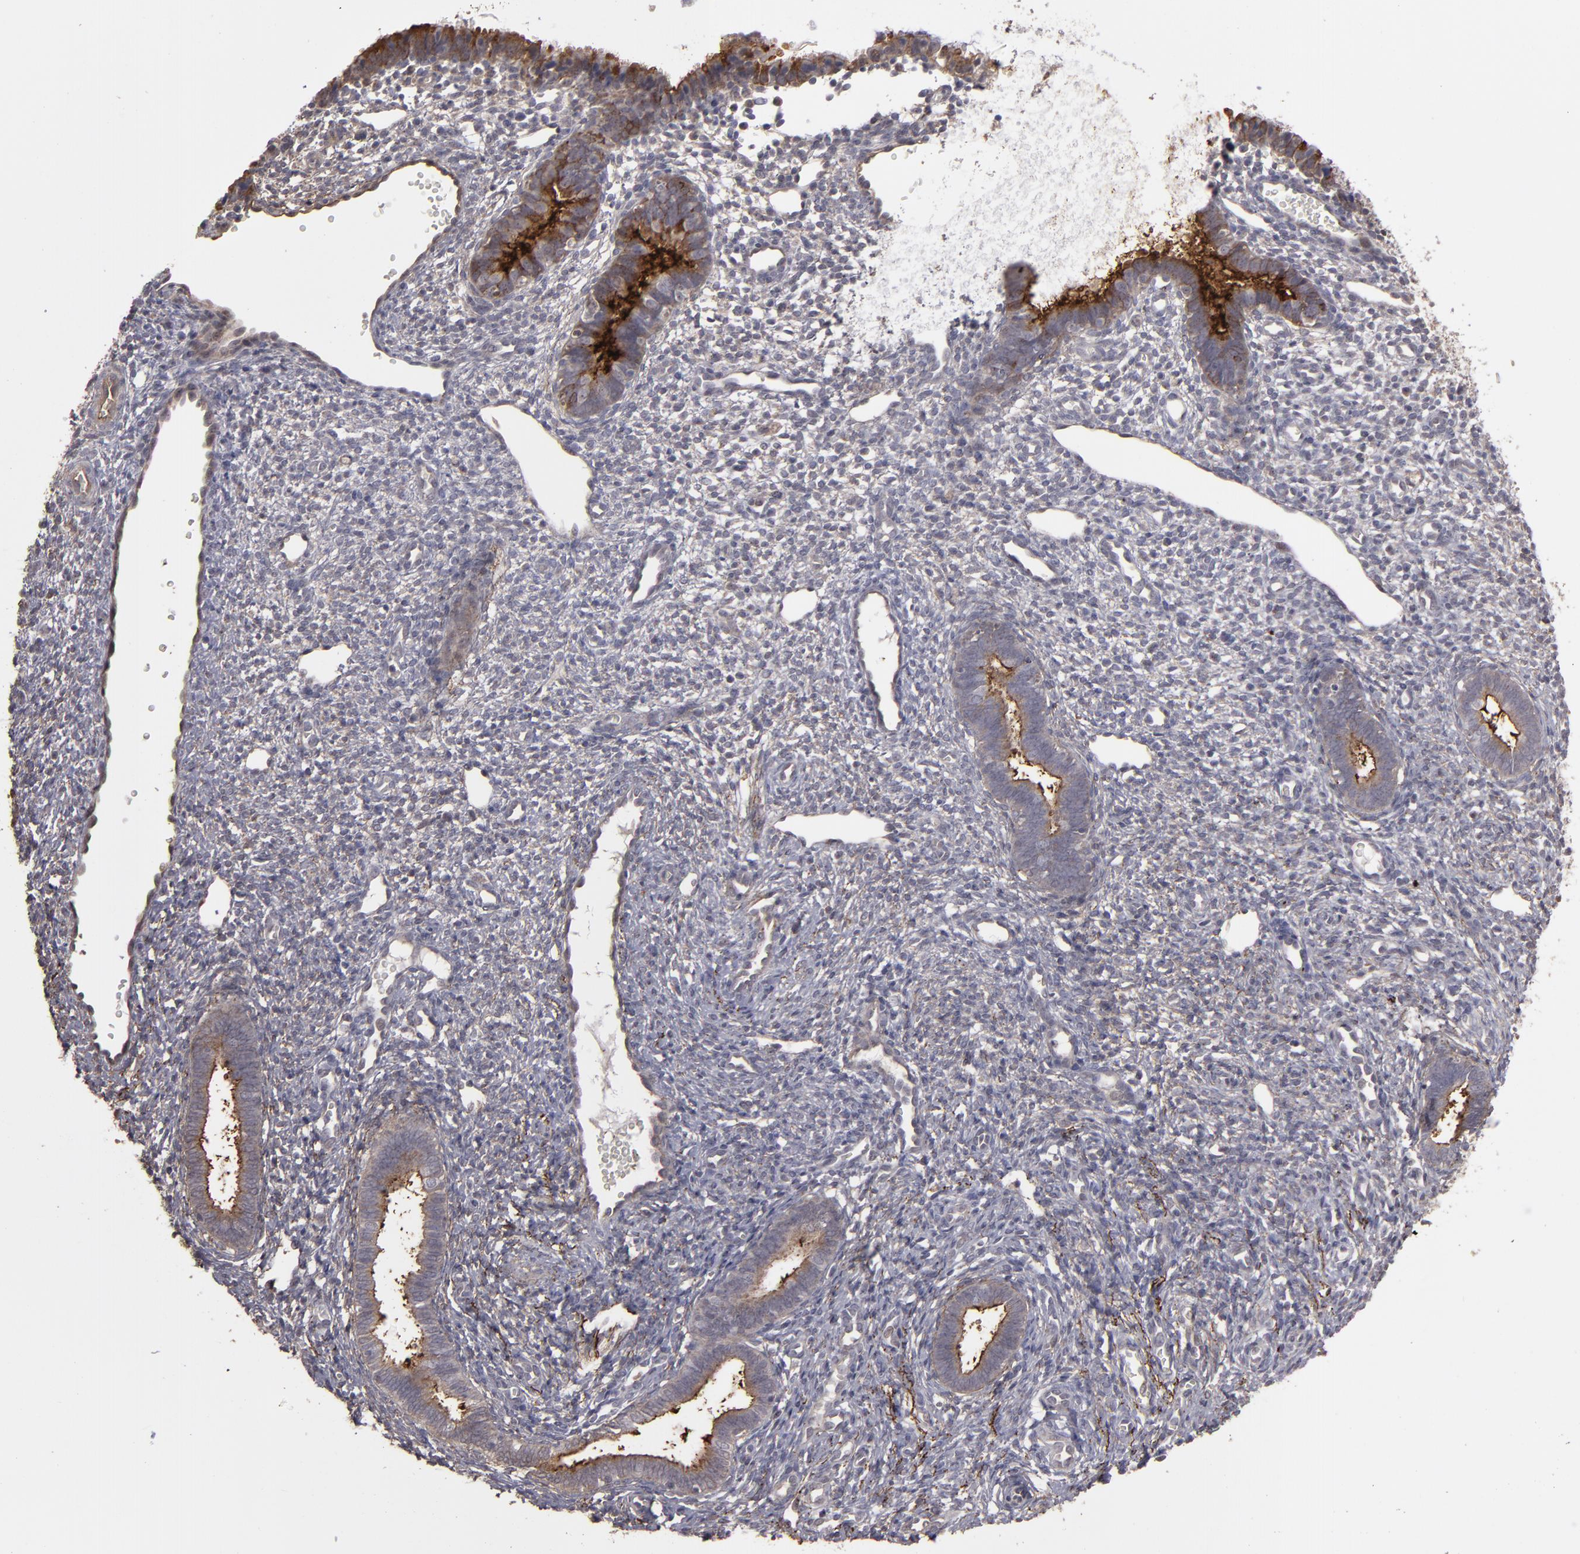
{"staining": {"intensity": "negative", "quantity": "none", "location": "none"}, "tissue": "endometrium", "cell_type": "Cells in endometrial stroma", "image_type": "normal", "snomed": [{"axis": "morphology", "description": "Normal tissue, NOS"}, {"axis": "topography", "description": "Endometrium"}], "caption": "DAB immunohistochemical staining of unremarkable endometrium displays no significant positivity in cells in endometrial stroma.", "gene": "CD55", "patient": {"sex": "female", "age": 27}}